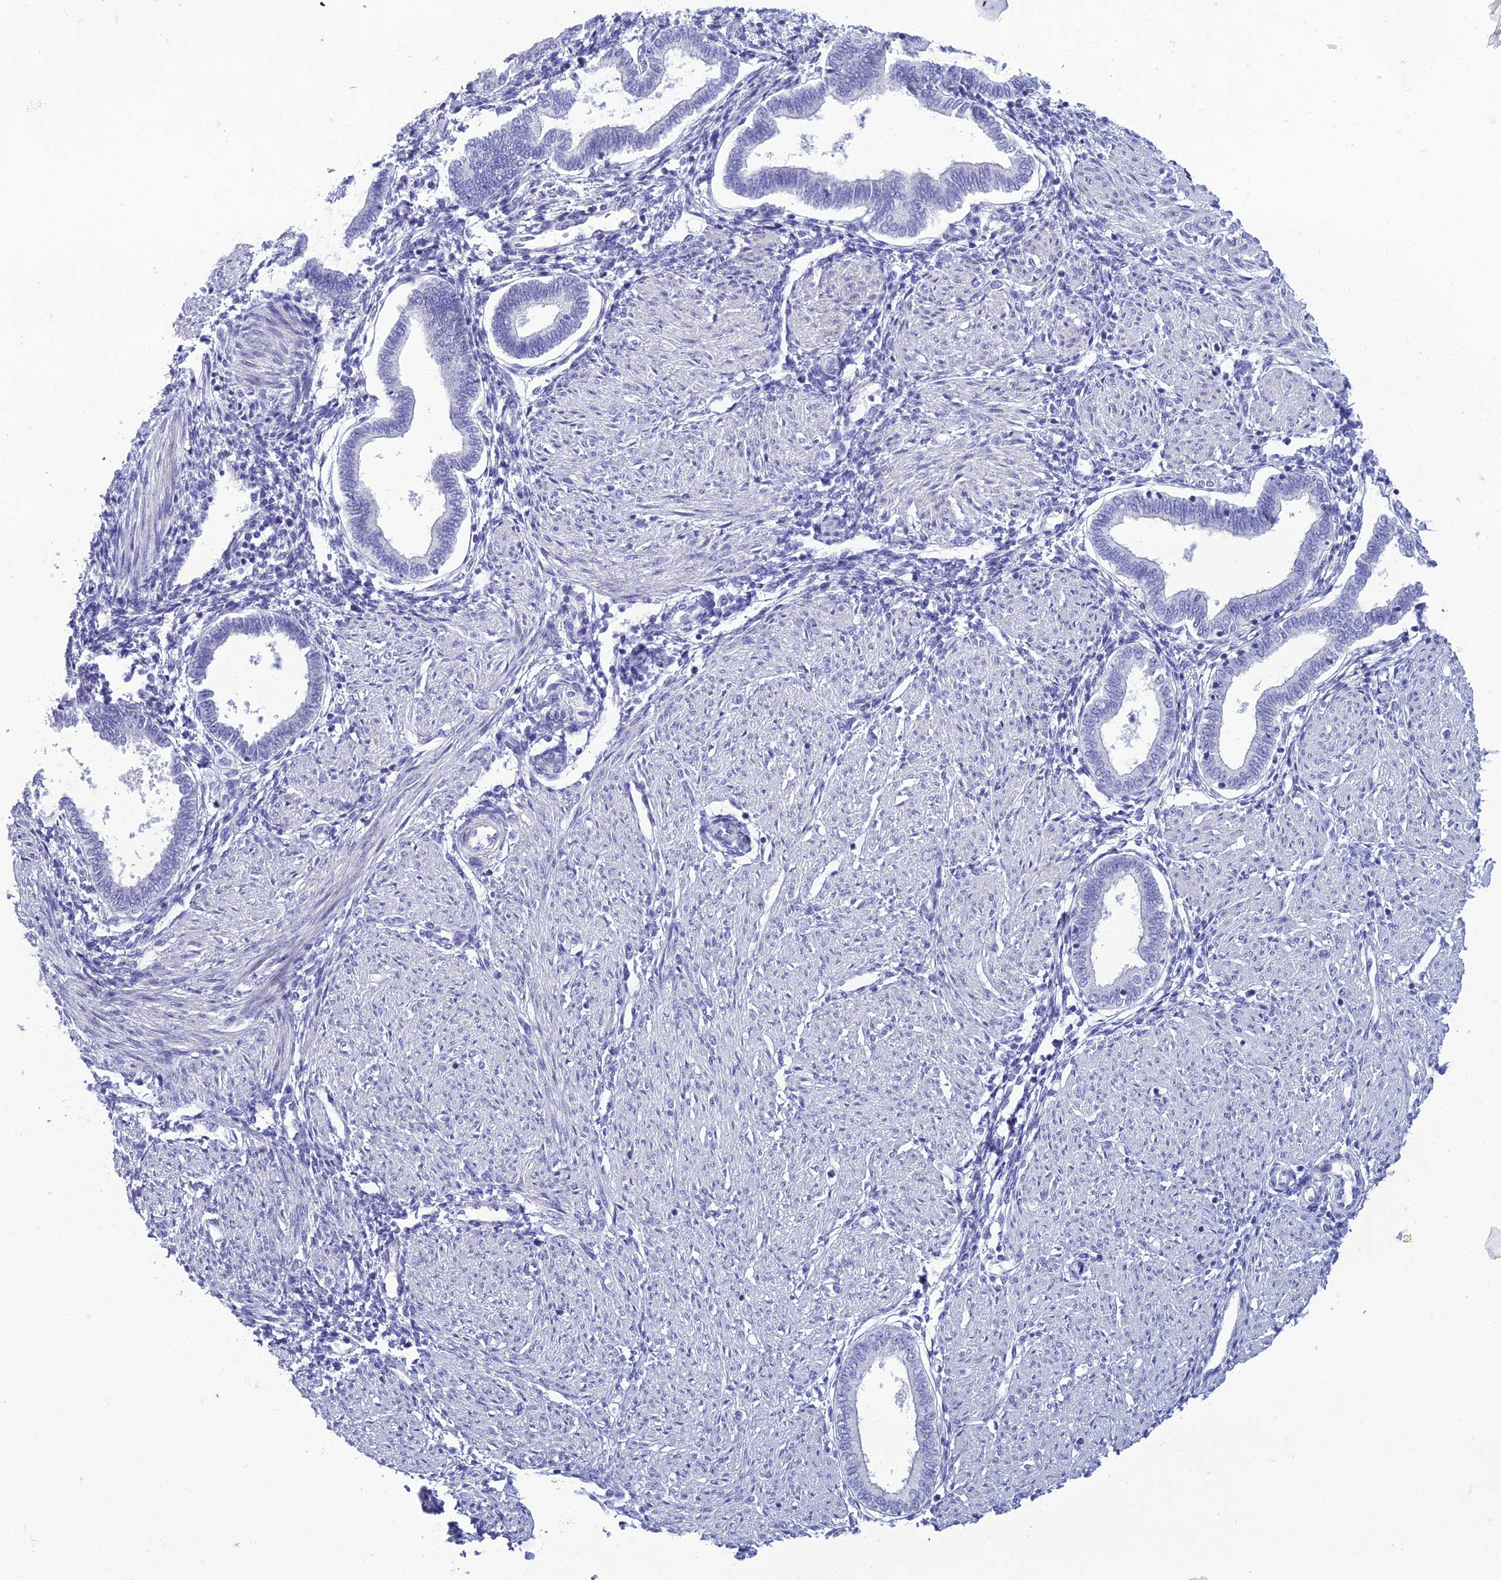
{"staining": {"intensity": "negative", "quantity": "none", "location": "none"}, "tissue": "endometrium", "cell_type": "Cells in endometrial stroma", "image_type": "normal", "snomed": [{"axis": "morphology", "description": "Normal tissue, NOS"}, {"axis": "topography", "description": "Endometrium"}], "caption": "DAB immunohistochemical staining of benign endometrium shows no significant positivity in cells in endometrial stroma.", "gene": "OR56B1", "patient": {"sex": "female", "age": 53}}